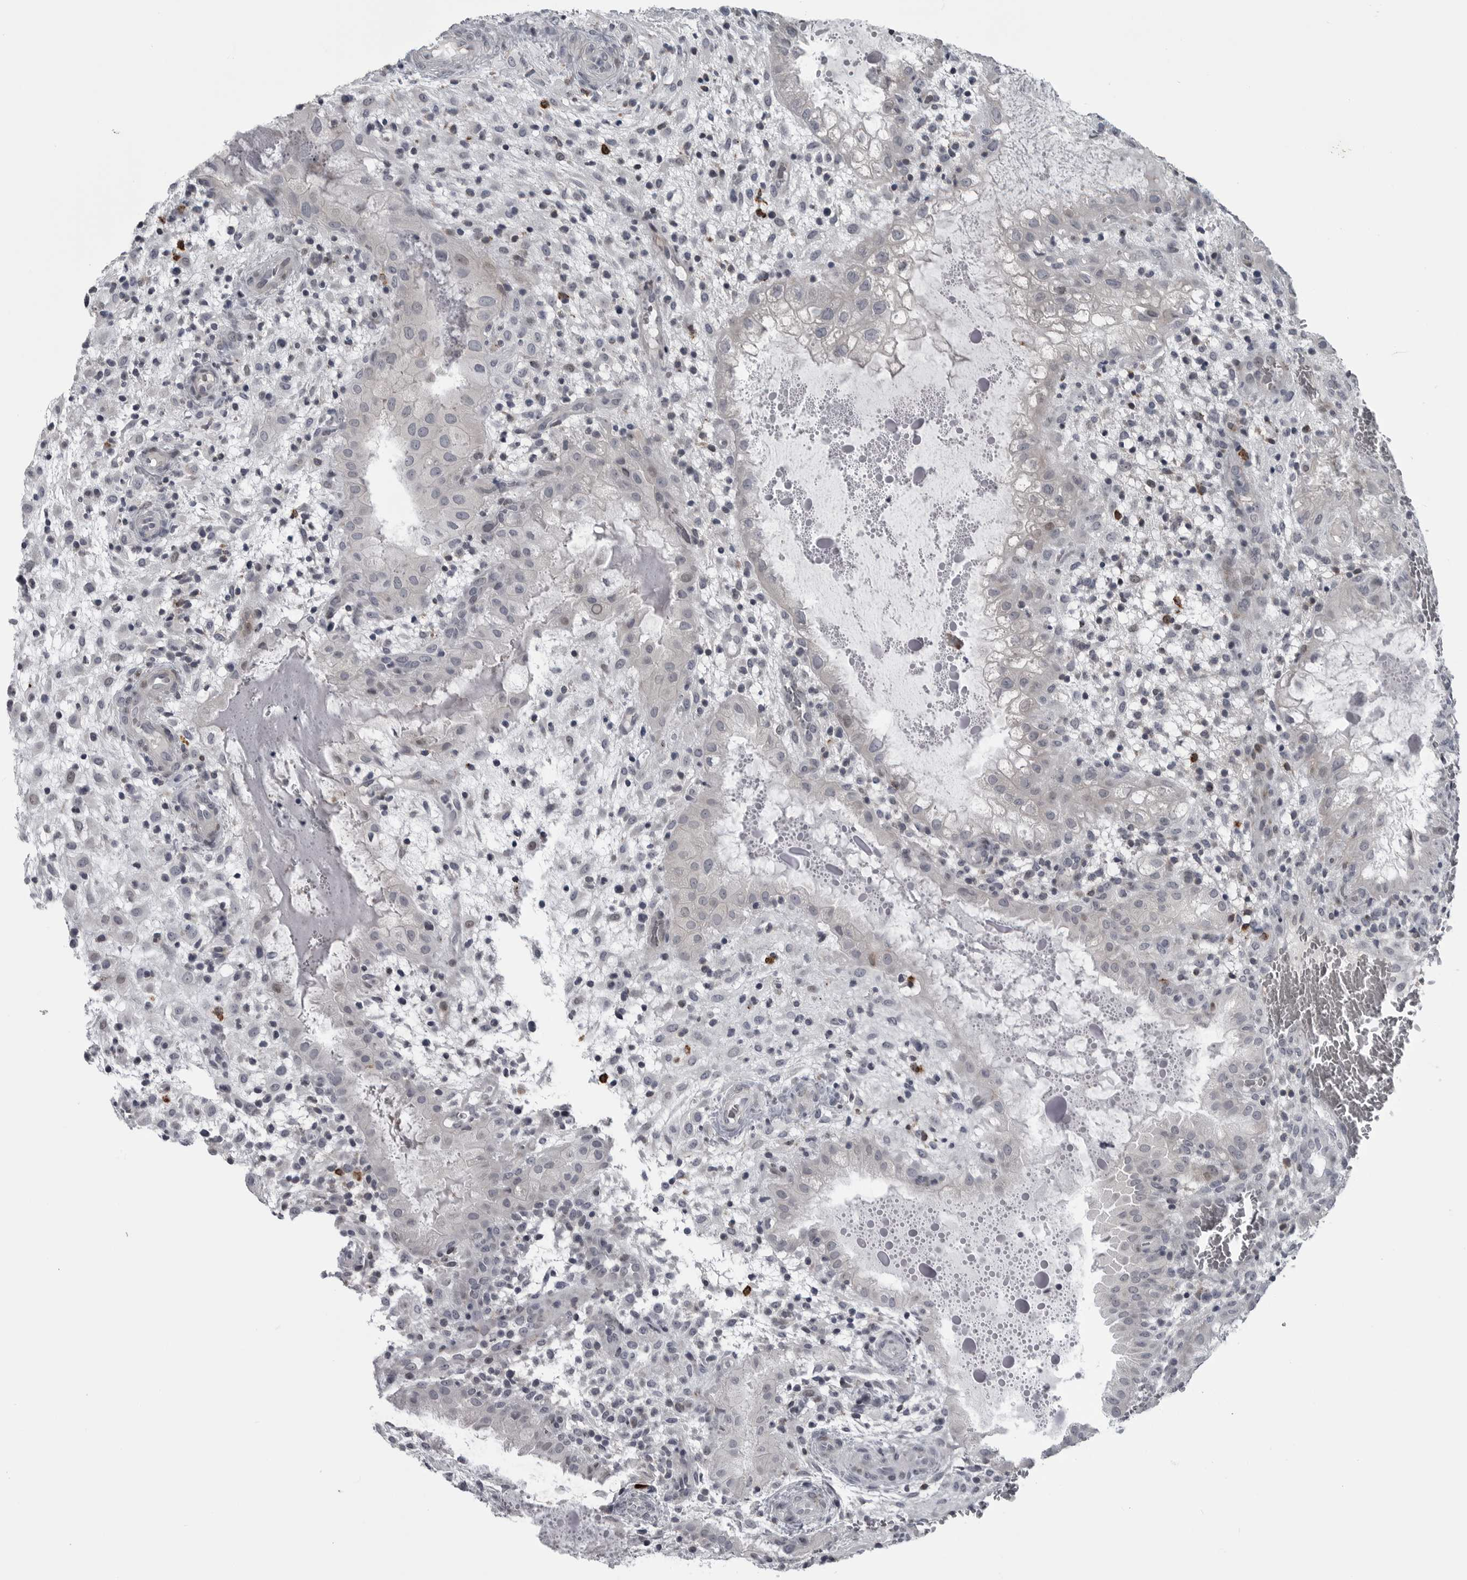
{"staining": {"intensity": "negative", "quantity": "none", "location": "none"}, "tissue": "placenta", "cell_type": "Decidual cells", "image_type": "normal", "snomed": [{"axis": "morphology", "description": "Normal tissue, NOS"}, {"axis": "topography", "description": "Placenta"}], "caption": "Immunohistochemistry (IHC) micrograph of normal placenta: human placenta stained with DAB (3,3'-diaminobenzidine) exhibits no significant protein expression in decidual cells.", "gene": "LYSMD1", "patient": {"sex": "female", "age": 35}}